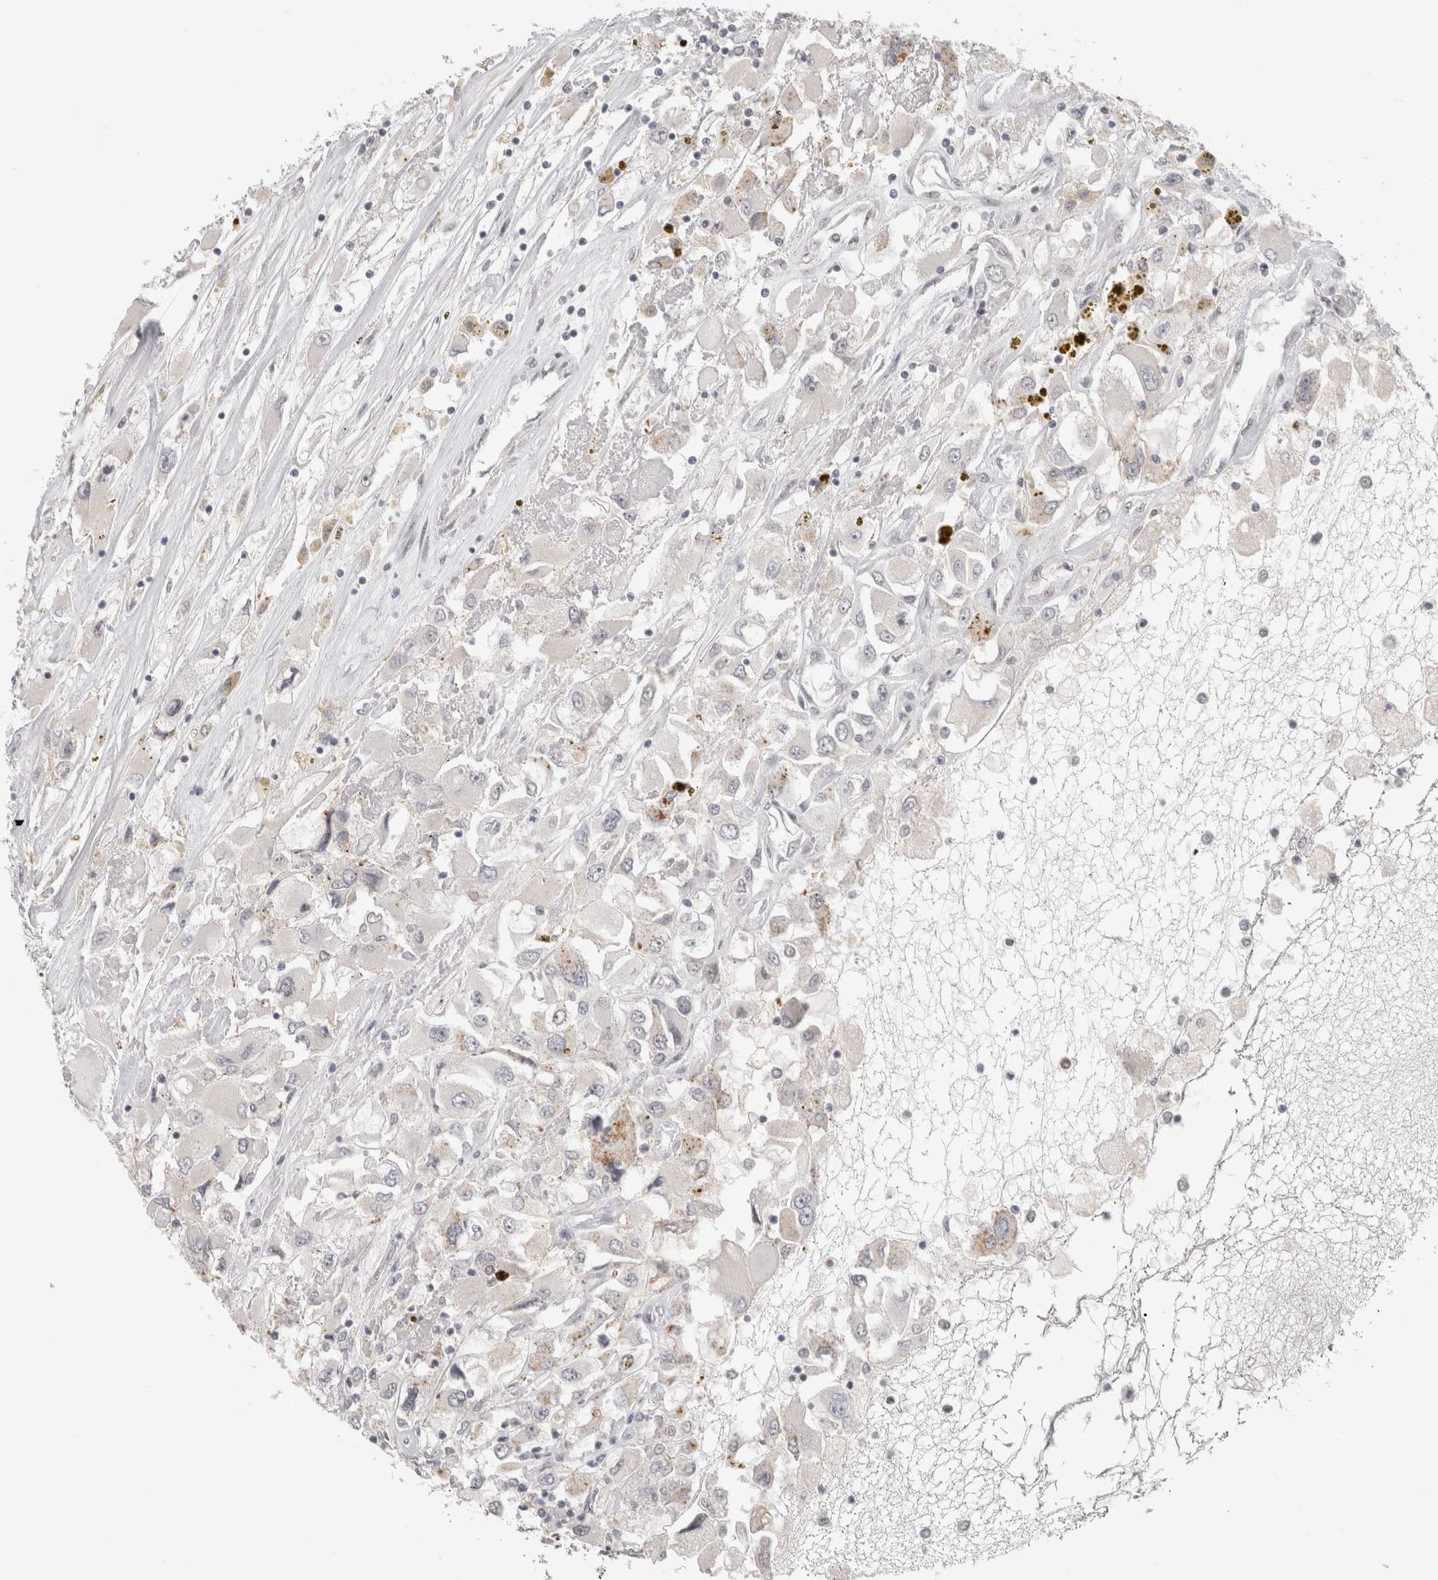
{"staining": {"intensity": "negative", "quantity": "none", "location": "none"}, "tissue": "renal cancer", "cell_type": "Tumor cells", "image_type": "cancer", "snomed": [{"axis": "morphology", "description": "Adenocarcinoma, NOS"}, {"axis": "topography", "description": "Kidney"}], "caption": "Immunohistochemistry (IHC) micrograph of renal cancer stained for a protein (brown), which reveals no expression in tumor cells.", "gene": "ZNF830", "patient": {"sex": "female", "age": 52}}